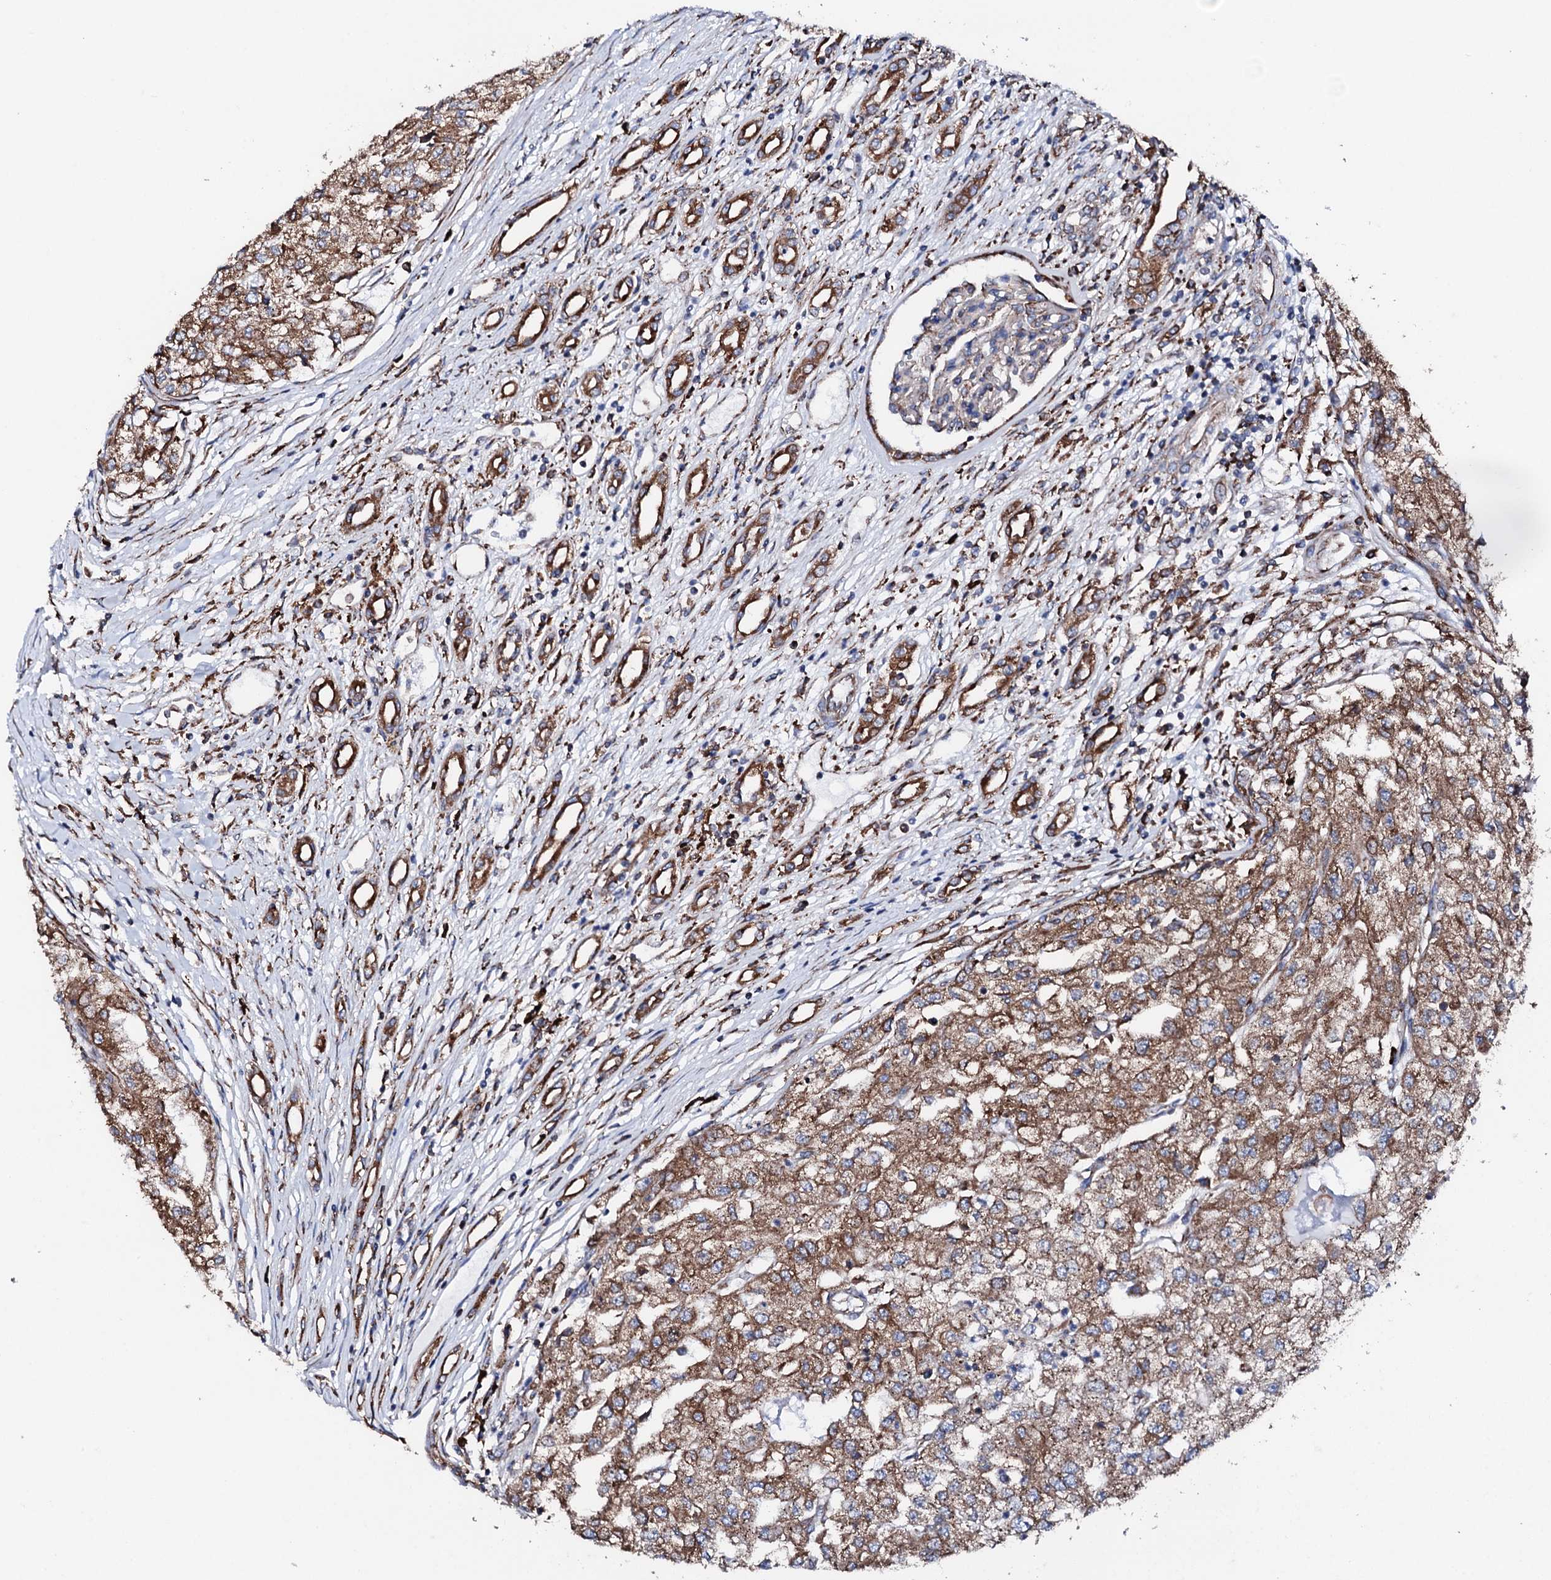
{"staining": {"intensity": "moderate", "quantity": ">75%", "location": "cytoplasmic/membranous"}, "tissue": "renal cancer", "cell_type": "Tumor cells", "image_type": "cancer", "snomed": [{"axis": "morphology", "description": "Adenocarcinoma, NOS"}, {"axis": "topography", "description": "Kidney"}], "caption": "There is medium levels of moderate cytoplasmic/membranous staining in tumor cells of adenocarcinoma (renal), as demonstrated by immunohistochemical staining (brown color).", "gene": "AMDHD1", "patient": {"sex": "female", "age": 54}}